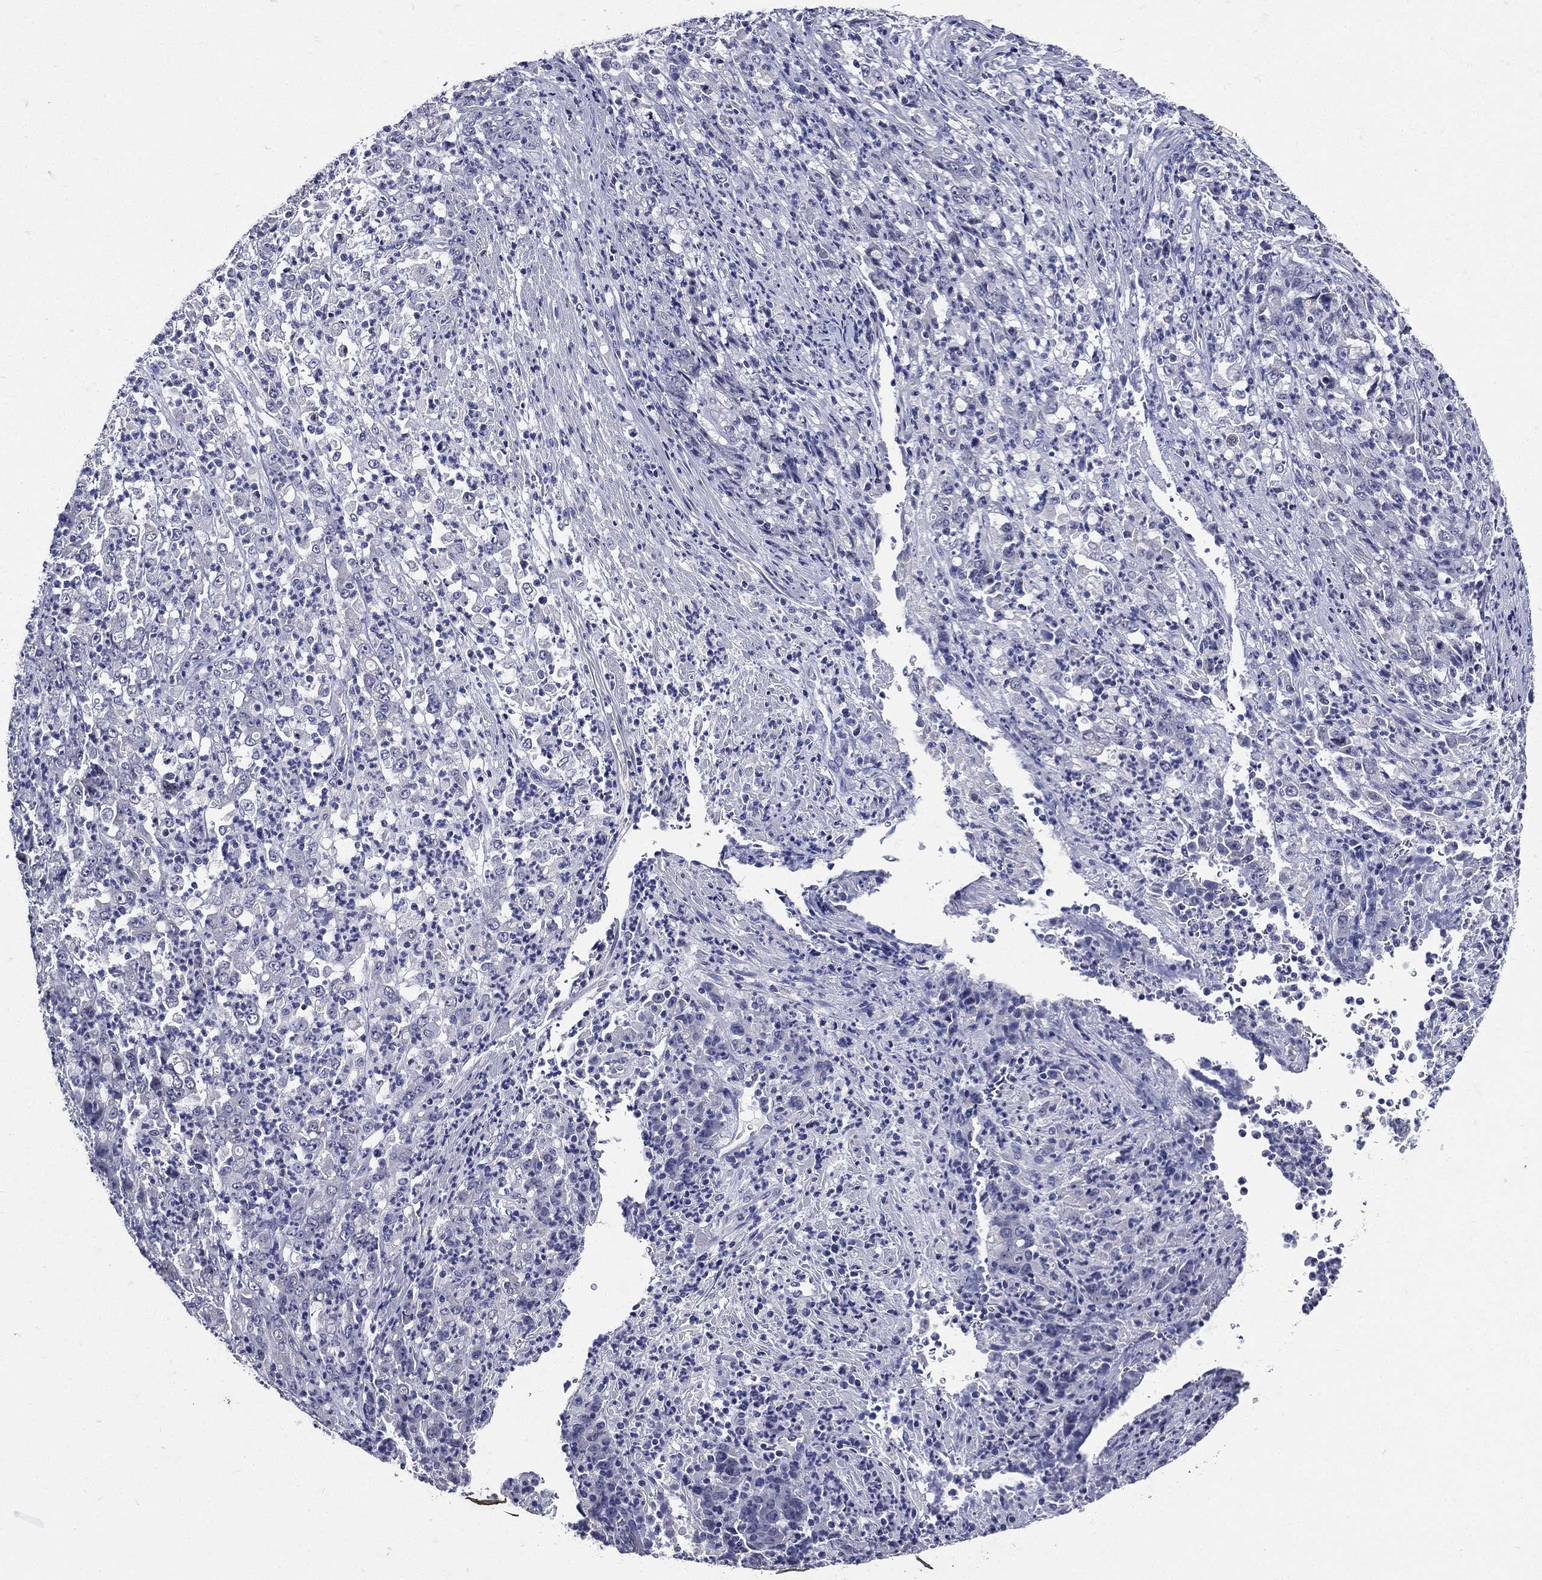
{"staining": {"intensity": "negative", "quantity": "none", "location": "none"}, "tissue": "stomach cancer", "cell_type": "Tumor cells", "image_type": "cancer", "snomed": [{"axis": "morphology", "description": "Adenocarcinoma, NOS"}, {"axis": "topography", "description": "Stomach, lower"}], "caption": "Protein analysis of stomach adenocarcinoma displays no significant expression in tumor cells.", "gene": "TGM1", "patient": {"sex": "female", "age": 71}}